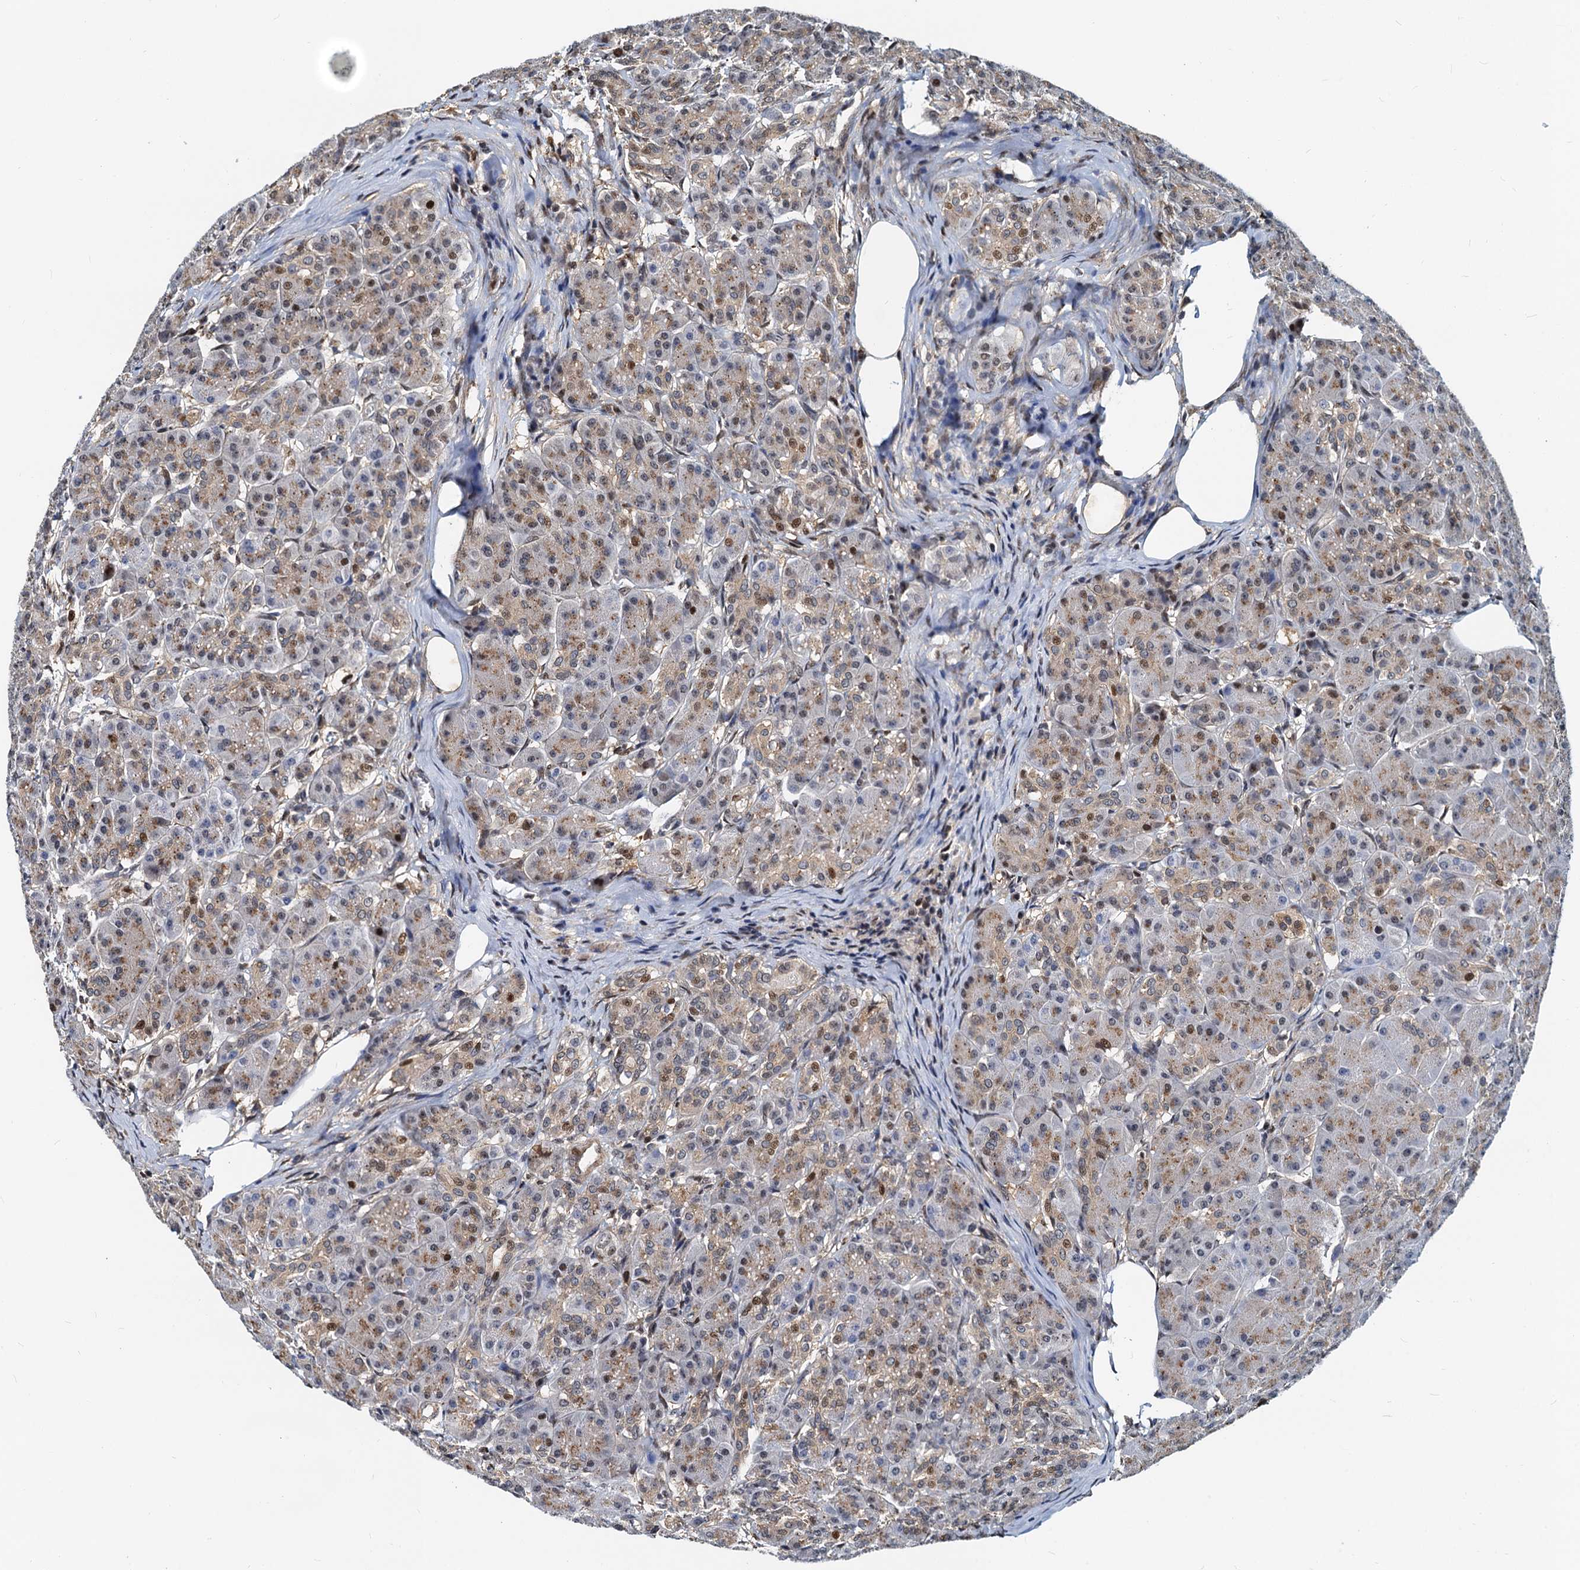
{"staining": {"intensity": "moderate", "quantity": "25%-75%", "location": "cytoplasmic/membranous,nuclear"}, "tissue": "pancreas", "cell_type": "Exocrine glandular cells", "image_type": "normal", "snomed": [{"axis": "morphology", "description": "Normal tissue, NOS"}, {"axis": "topography", "description": "Pancreas"}], "caption": "Normal pancreas was stained to show a protein in brown. There is medium levels of moderate cytoplasmic/membranous,nuclear expression in approximately 25%-75% of exocrine glandular cells. Immunohistochemistry stains the protein in brown and the nuclei are stained blue.", "gene": "PTGES3", "patient": {"sex": "male", "age": 63}}